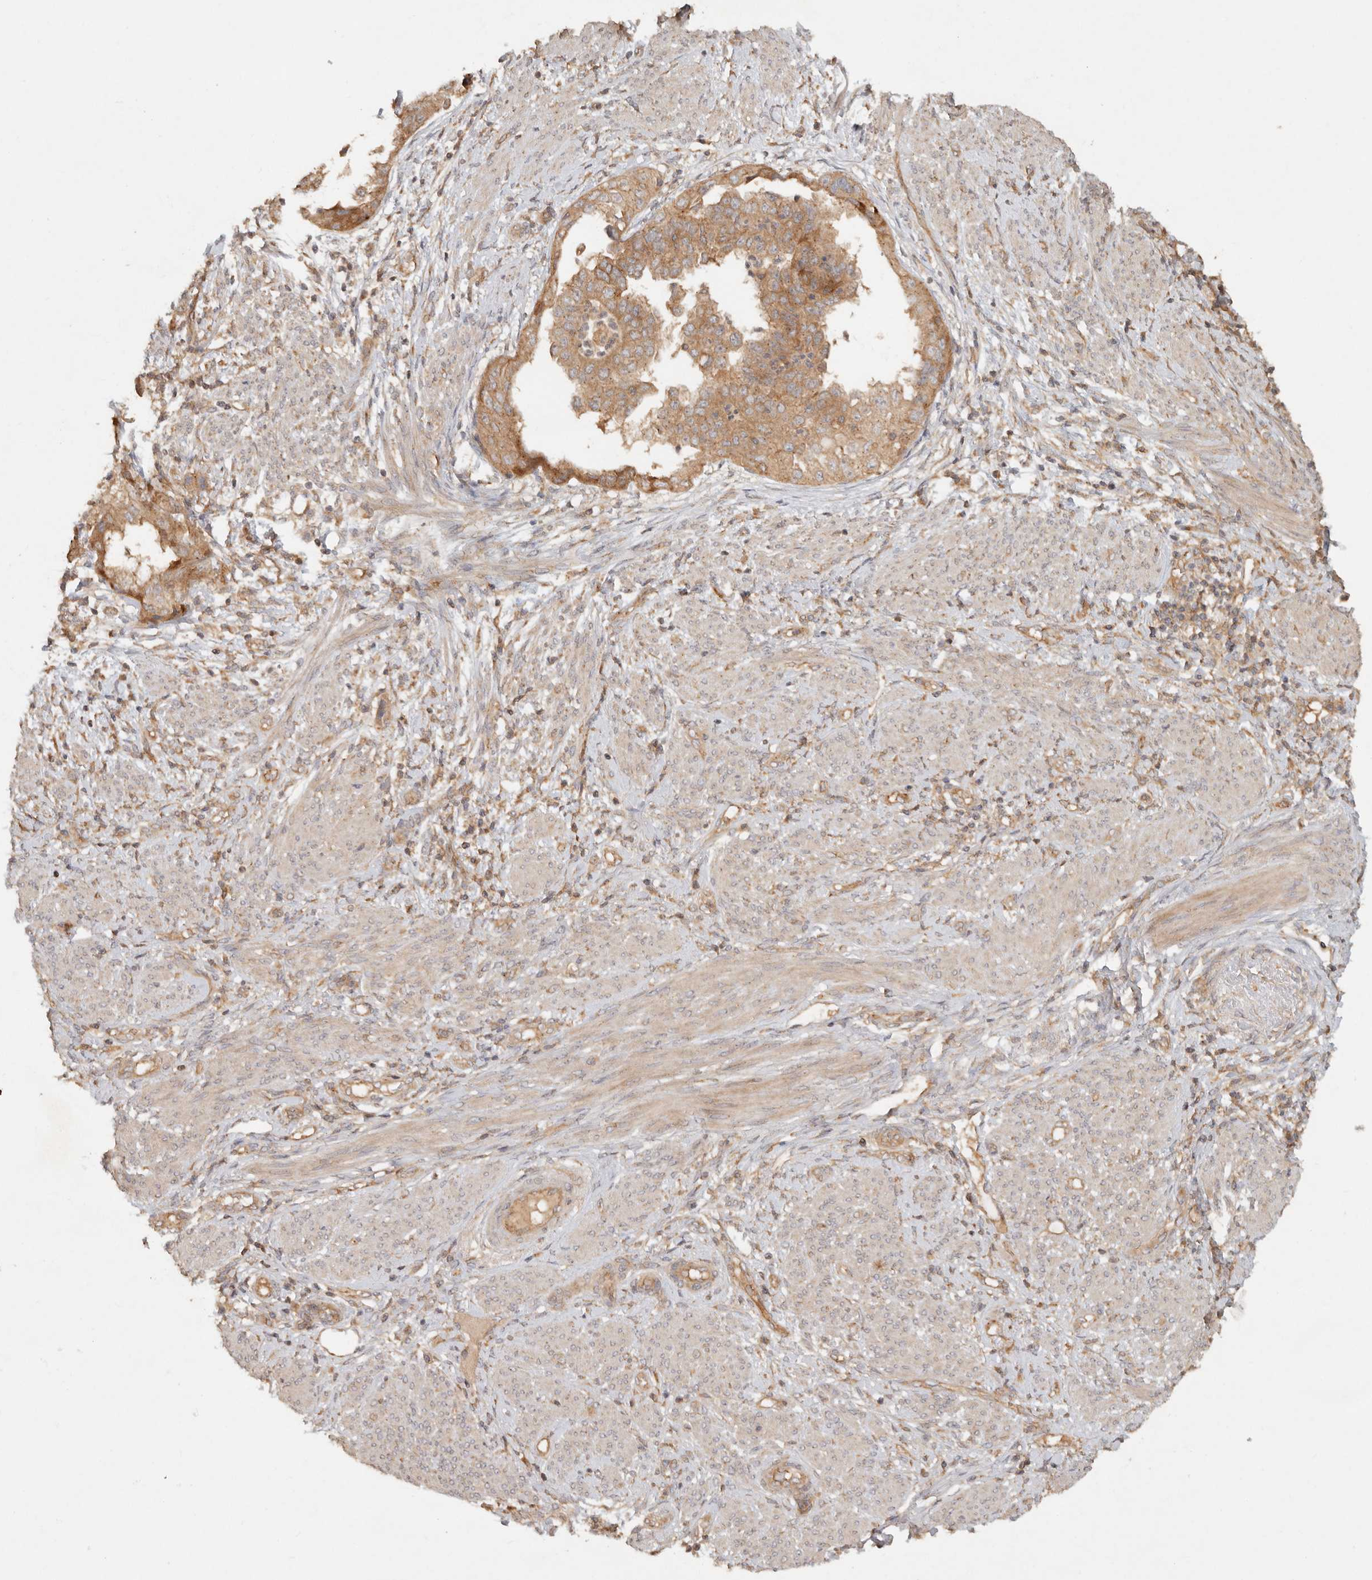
{"staining": {"intensity": "moderate", "quantity": ">75%", "location": "cytoplasmic/membranous"}, "tissue": "endometrial cancer", "cell_type": "Tumor cells", "image_type": "cancer", "snomed": [{"axis": "morphology", "description": "Adenocarcinoma, NOS"}, {"axis": "topography", "description": "Endometrium"}], "caption": "Brown immunohistochemical staining in endometrial adenocarcinoma demonstrates moderate cytoplasmic/membranous positivity in approximately >75% of tumor cells. (IHC, brightfield microscopy, high magnification).", "gene": "HECTD3", "patient": {"sex": "female", "age": 85}}